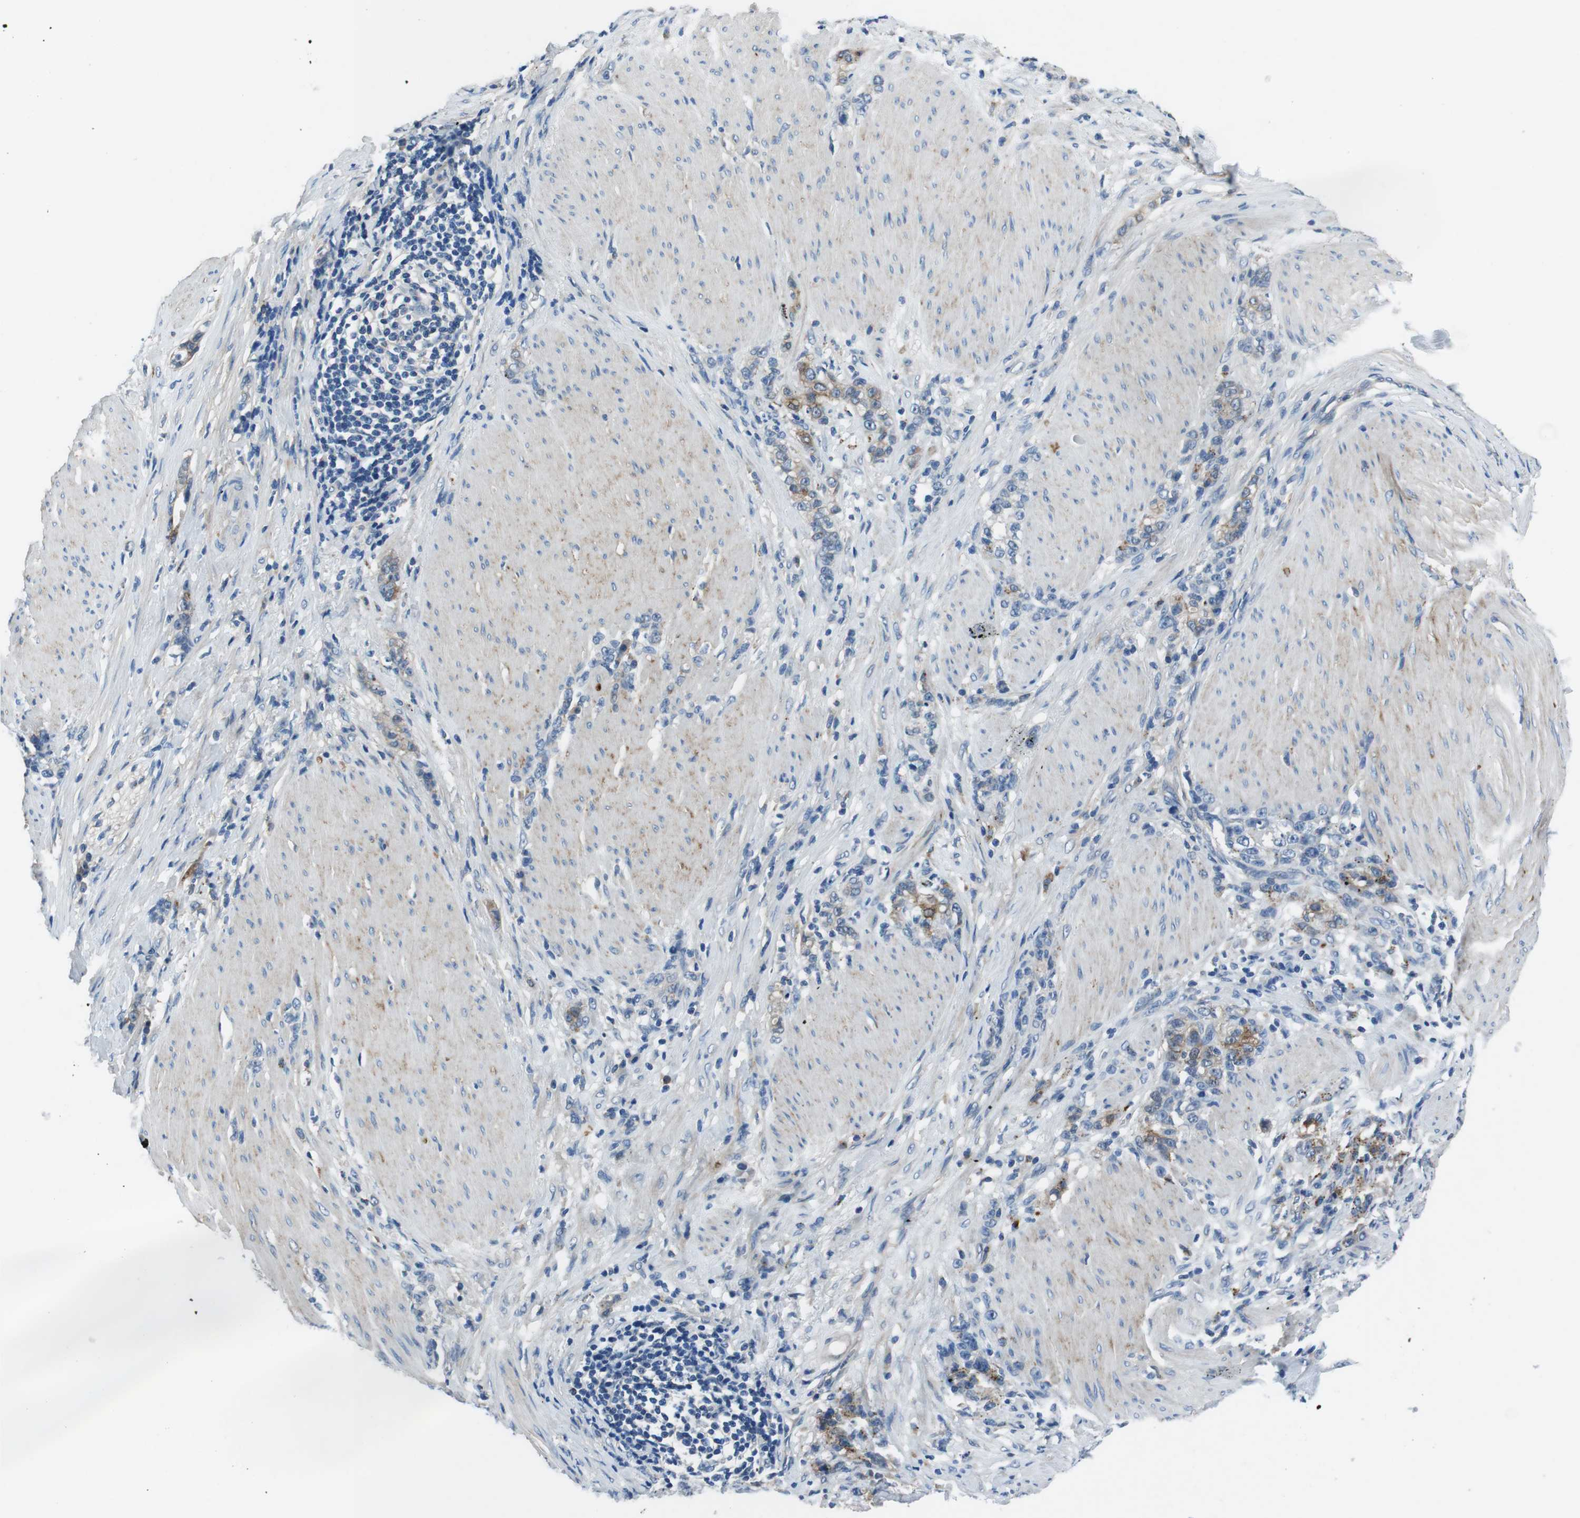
{"staining": {"intensity": "moderate", "quantity": "25%-75%", "location": "cytoplasmic/membranous"}, "tissue": "stomach cancer", "cell_type": "Tumor cells", "image_type": "cancer", "snomed": [{"axis": "morphology", "description": "Adenocarcinoma, NOS"}, {"axis": "topography", "description": "Stomach, lower"}], "caption": "High-power microscopy captured an IHC histopathology image of stomach cancer (adenocarcinoma), revealing moderate cytoplasmic/membranous staining in approximately 25%-75% of tumor cells.", "gene": "TULP3", "patient": {"sex": "male", "age": 88}}